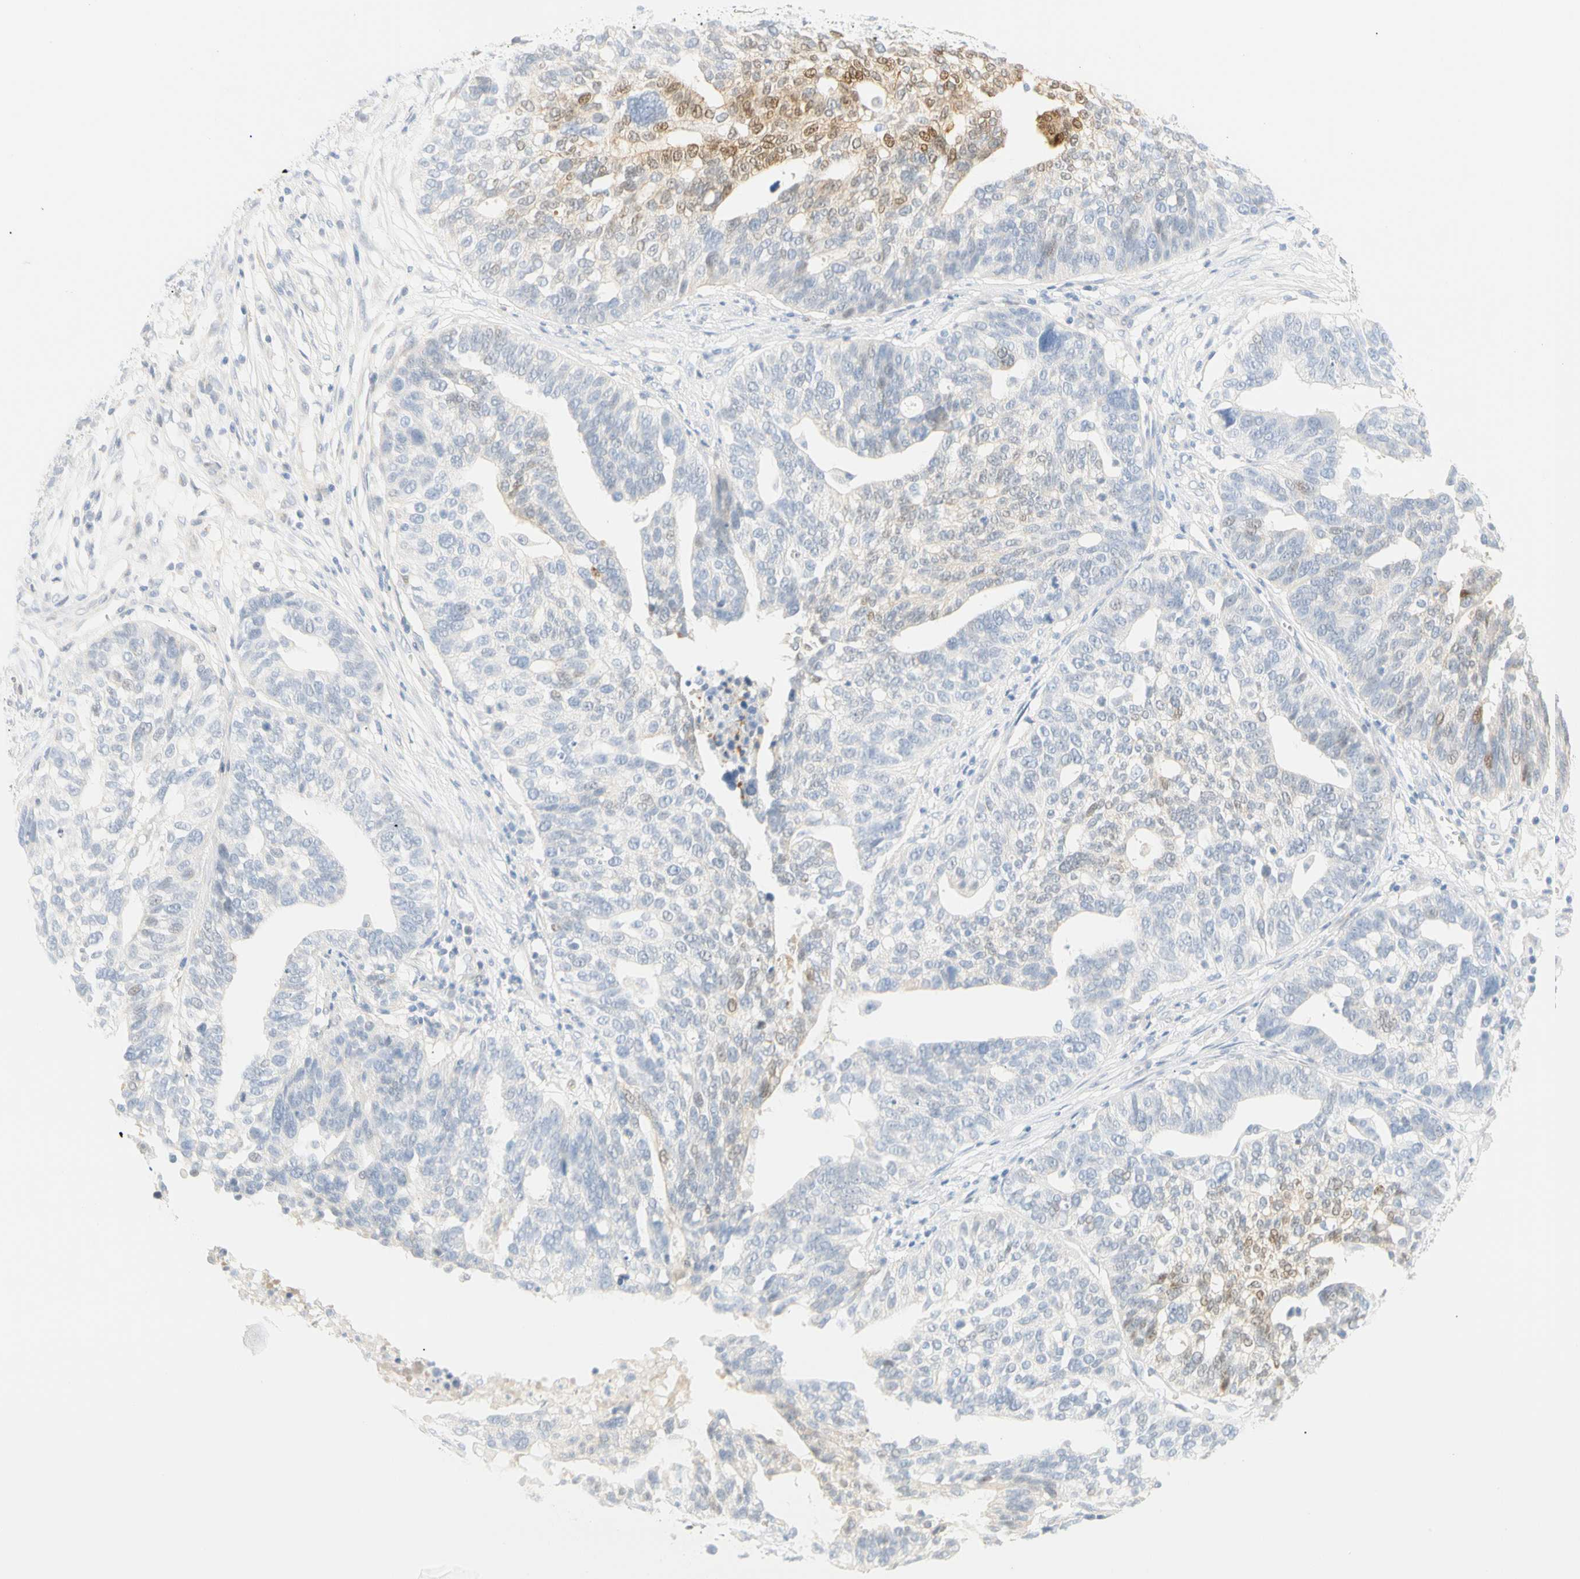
{"staining": {"intensity": "weak", "quantity": "<25%", "location": "cytoplasmic/membranous,nuclear"}, "tissue": "ovarian cancer", "cell_type": "Tumor cells", "image_type": "cancer", "snomed": [{"axis": "morphology", "description": "Cystadenocarcinoma, serous, NOS"}, {"axis": "topography", "description": "Ovary"}], "caption": "This photomicrograph is of ovarian cancer stained with immunohistochemistry (IHC) to label a protein in brown with the nuclei are counter-stained blue. There is no positivity in tumor cells.", "gene": "SELENBP1", "patient": {"sex": "female", "age": 59}}